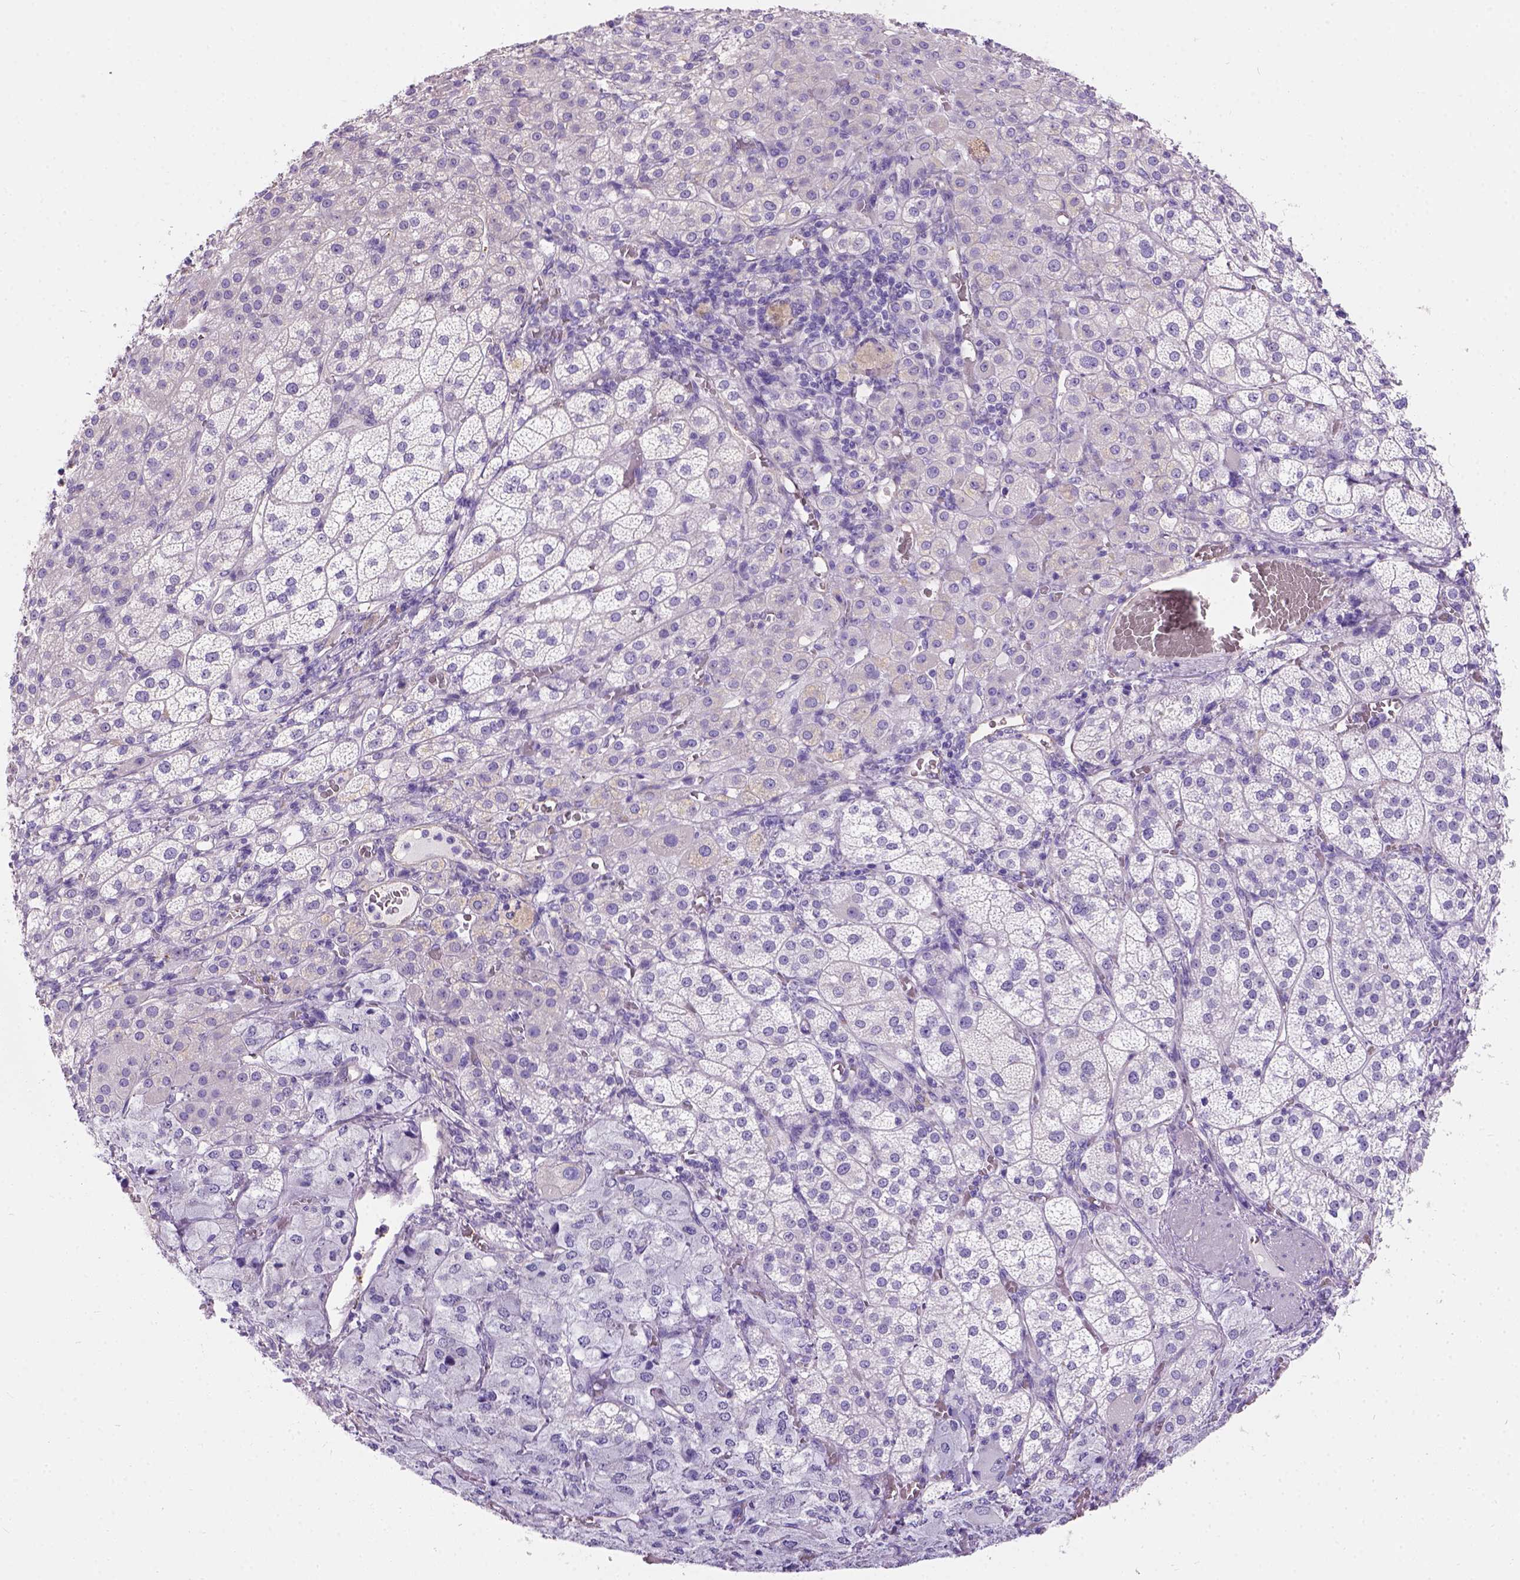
{"staining": {"intensity": "negative", "quantity": "none", "location": "none"}, "tissue": "adrenal gland", "cell_type": "Glandular cells", "image_type": "normal", "snomed": [{"axis": "morphology", "description": "Normal tissue, NOS"}, {"axis": "topography", "description": "Adrenal gland"}], "caption": "Protein analysis of benign adrenal gland shows no significant positivity in glandular cells. Nuclei are stained in blue.", "gene": "PHF7", "patient": {"sex": "female", "age": 60}}